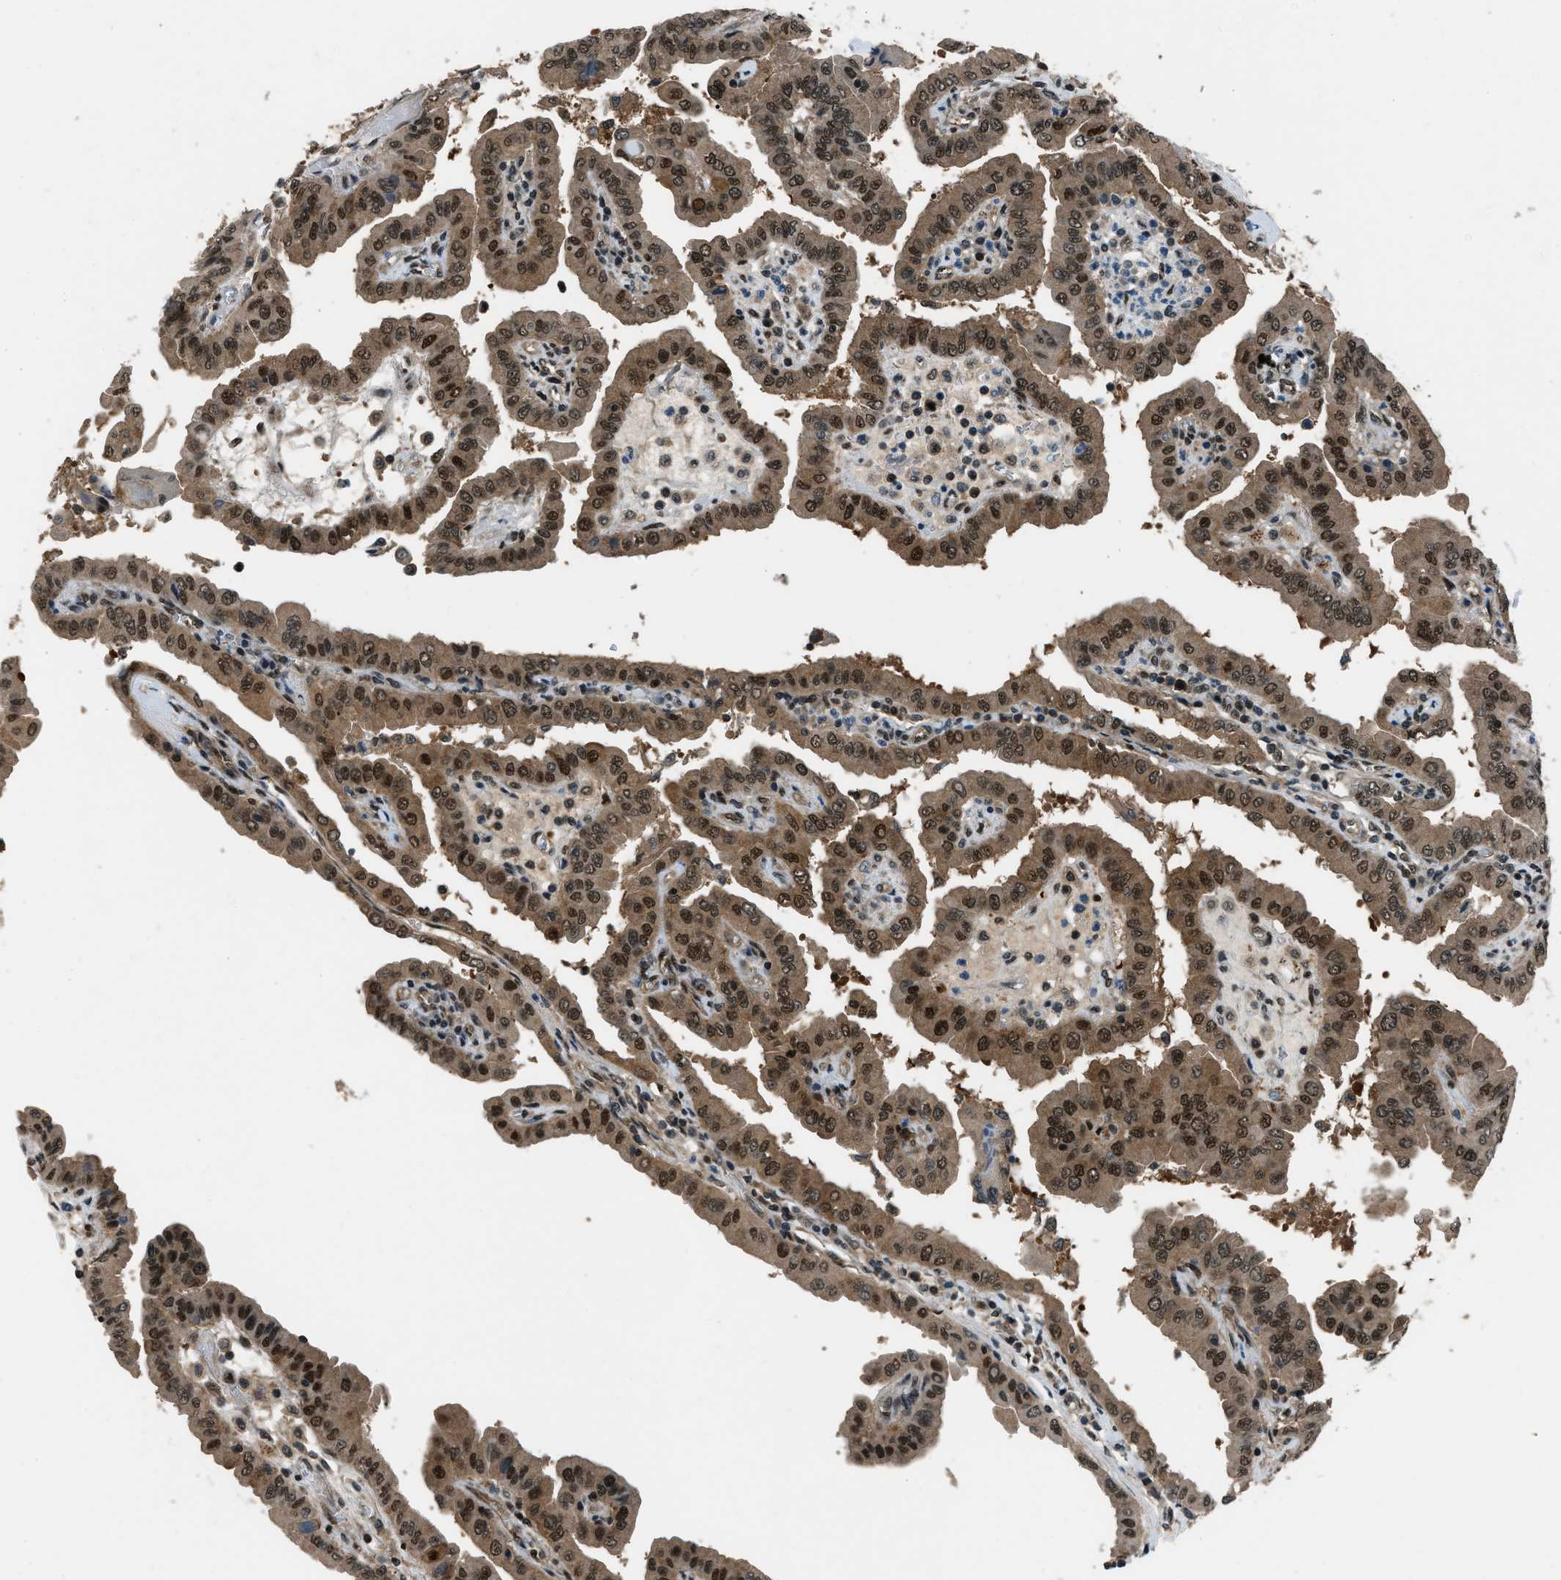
{"staining": {"intensity": "moderate", "quantity": ">75%", "location": "cytoplasmic/membranous,nuclear"}, "tissue": "thyroid cancer", "cell_type": "Tumor cells", "image_type": "cancer", "snomed": [{"axis": "morphology", "description": "Papillary adenocarcinoma, NOS"}, {"axis": "topography", "description": "Thyroid gland"}], "caption": "High-power microscopy captured an immunohistochemistry histopathology image of thyroid papillary adenocarcinoma, revealing moderate cytoplasmic/membranous and nuclear staining in about >75% of tumor cells. The protein of interest is stained brown, and the nuclei are stained in blue (DAB (3,3'-diaminobenzidine) IHC with brightfield microscopy, high magnification).", "gene": "NUDCD3", "patient": {"sex": "male", "age": 33}}